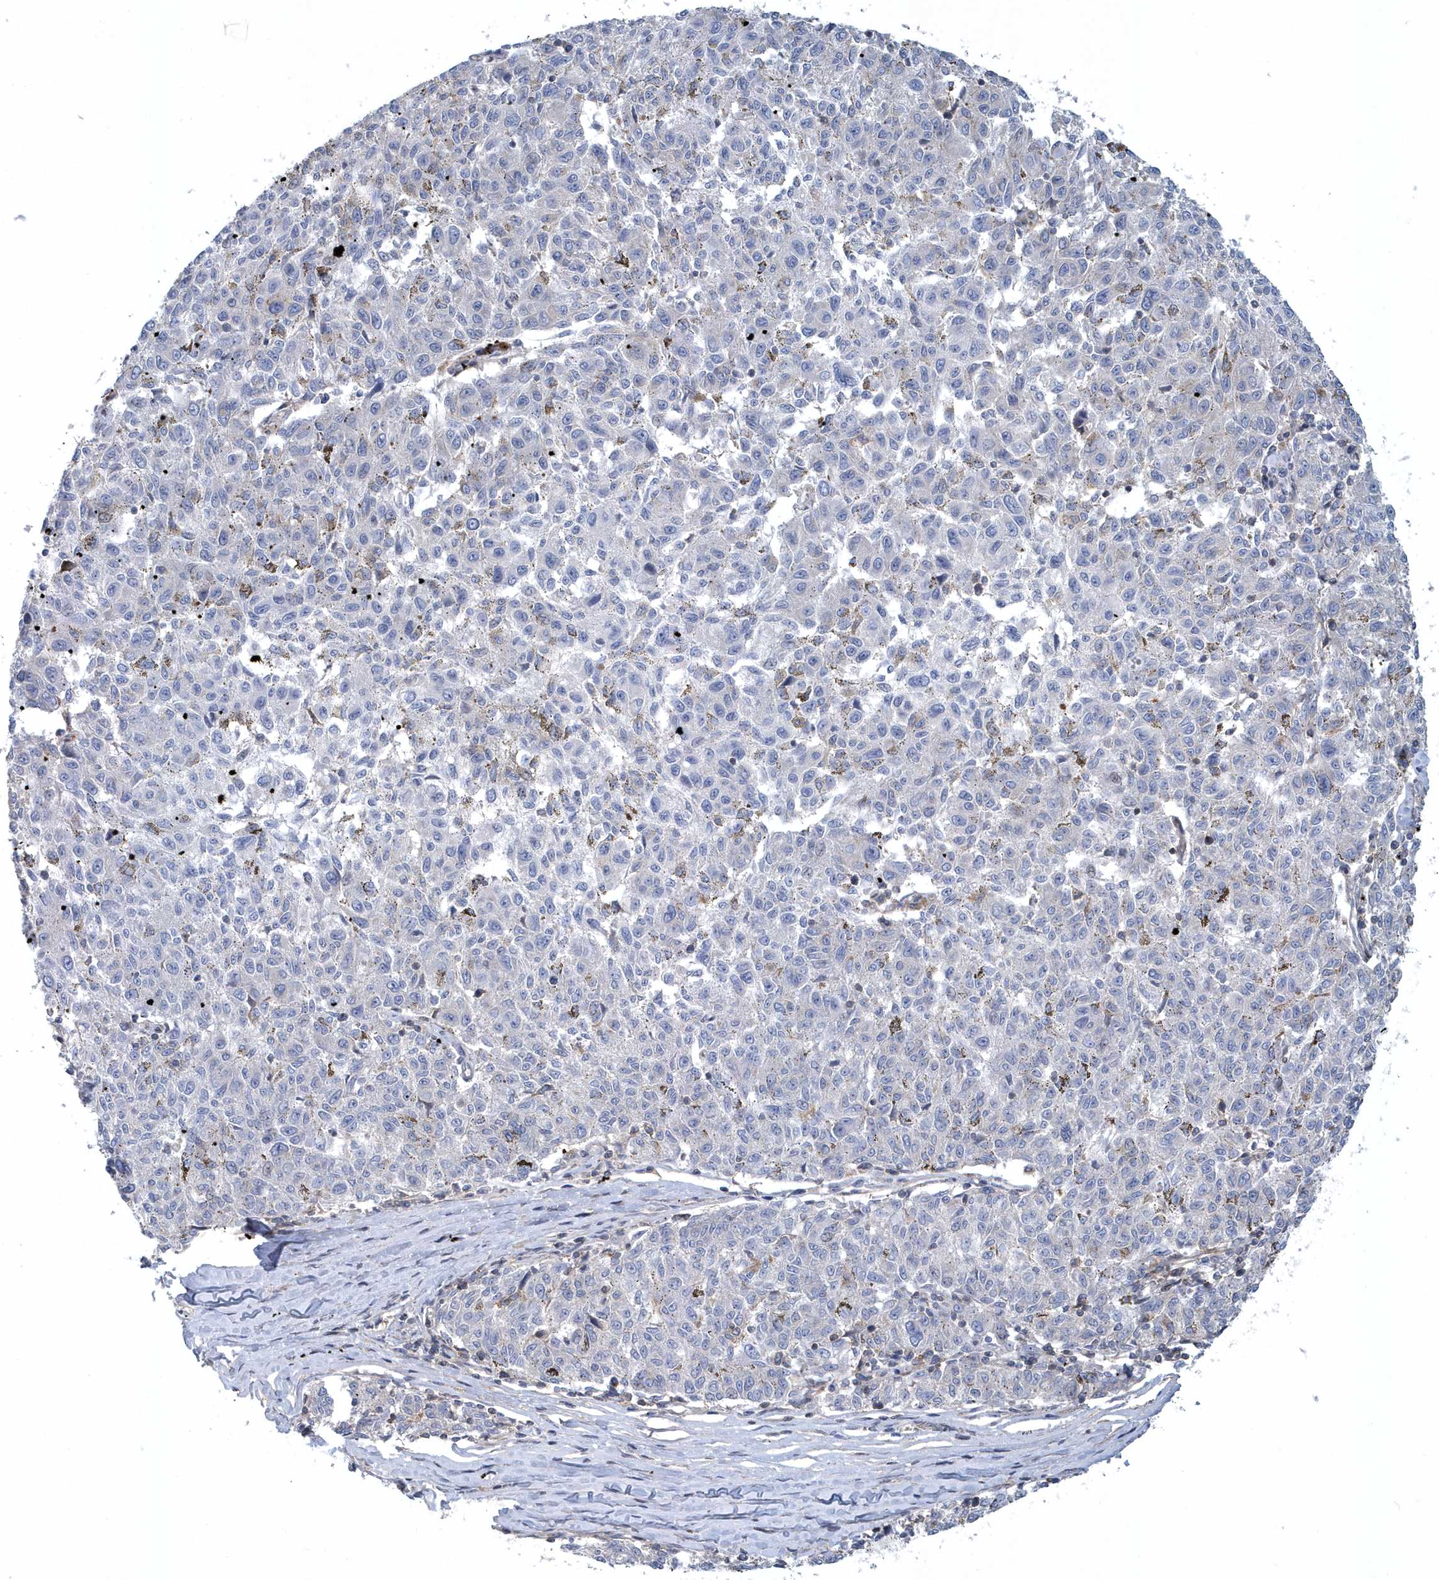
{"staining": {"intensity": "negative", "quantity": "none", "location": "none"}, "tissue": "melanoma", "cell_type": "Tumor cells", "image_type": "cancer", "snomed": [{"axis": "morphology", "description": "Malignant melanoma, NOS"}, {"axis": "topography", "description": "Skin"}], "caption": "Immunohistochemistry (IHC) photomicrograph of neoplastic tissue: melanoma stained with DAB exhibits no significant protein expression in tumor cells.", "gene": "ARAP2", "patient": {"sex": "female", "age": 72}}